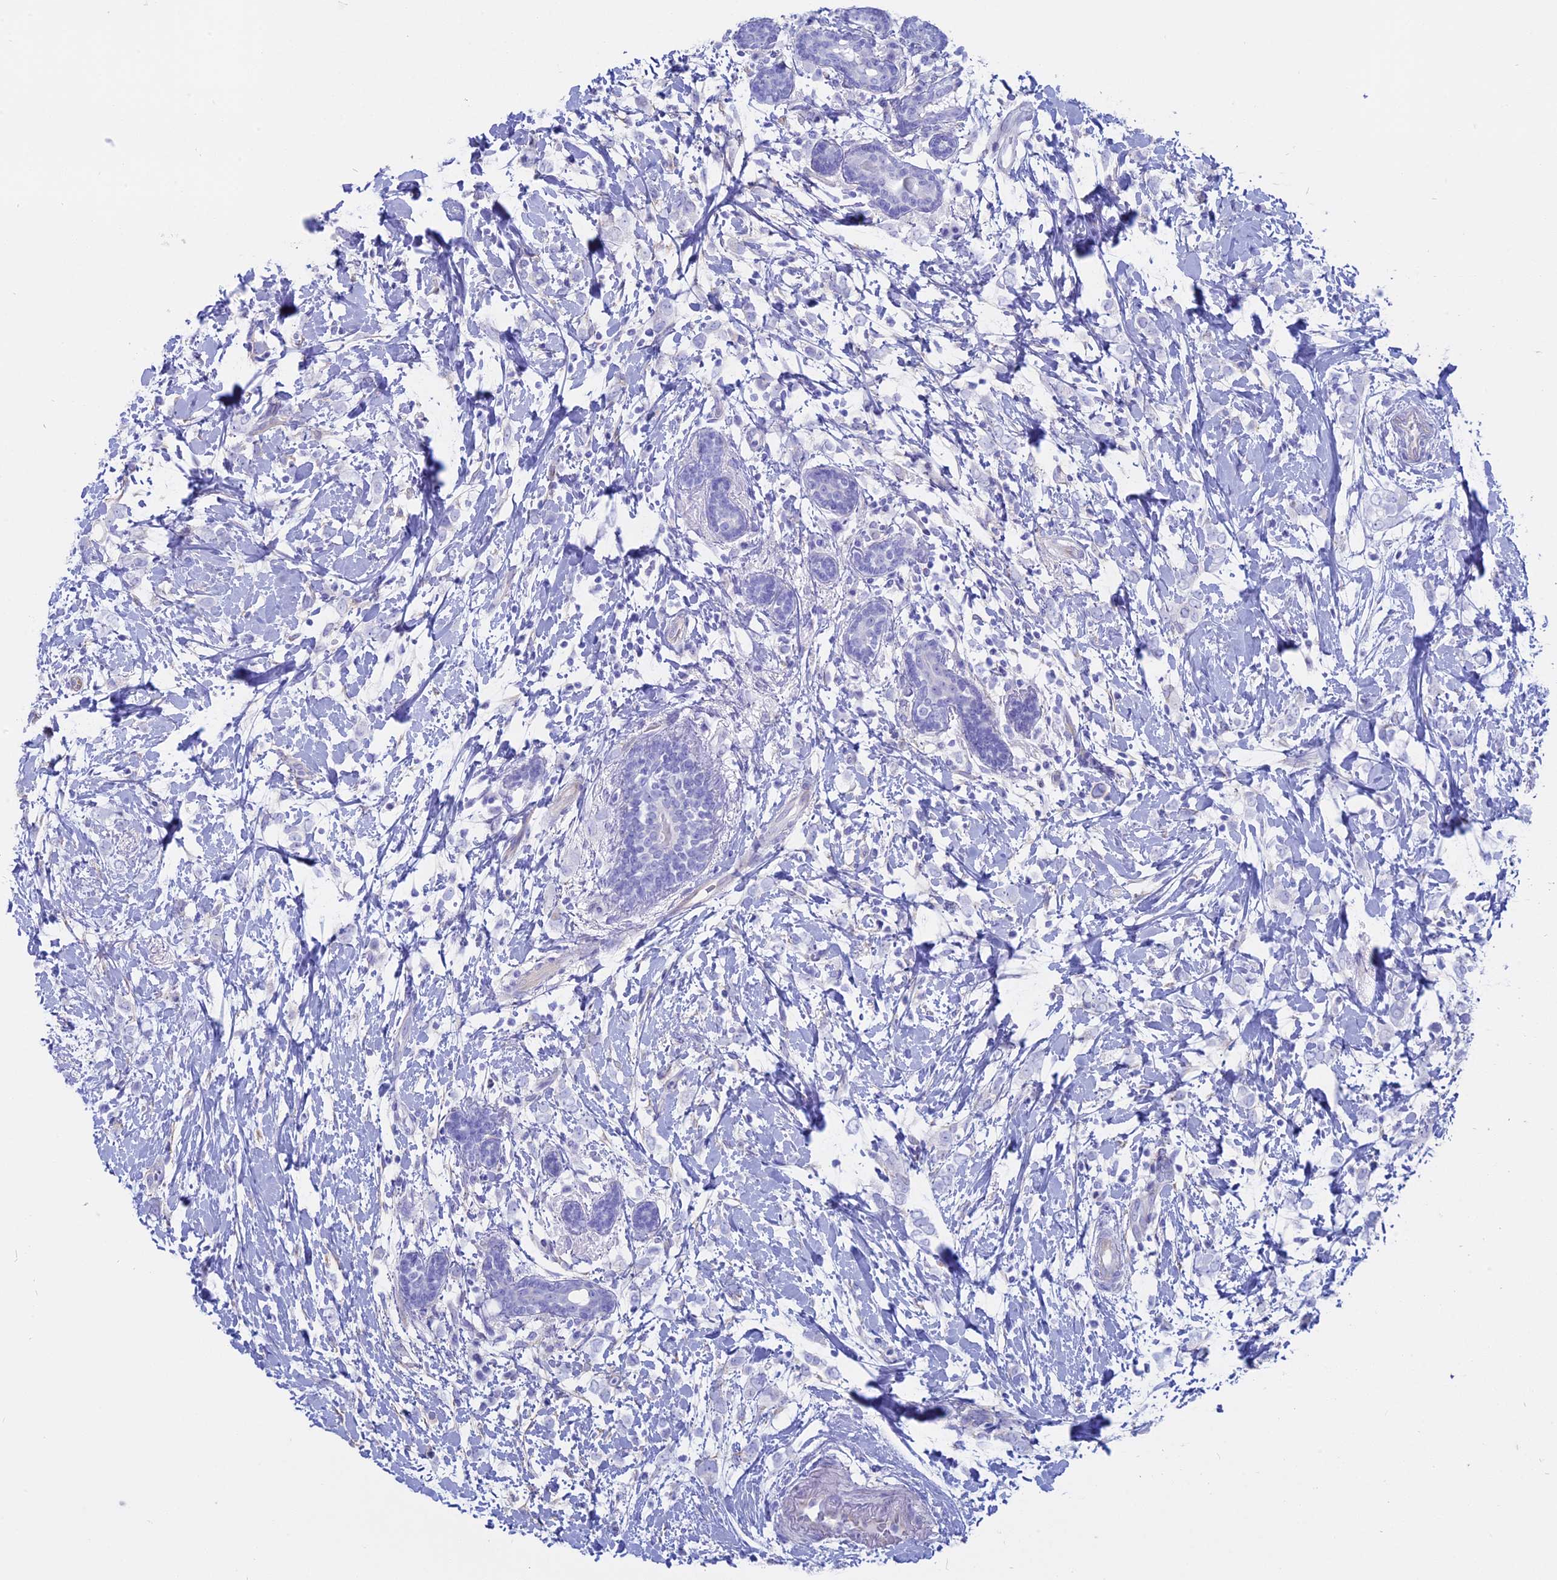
{"staining": {"intensity": "negative", "quantity": "none", "location": "none"}, "tissue": "breast cancer", "cell_type": "Tumor cells", "image_type": "cancer", "snomed": [{"axis": "morphology", "description": "Normal tissue, NOS"}, {"axis": "morphology", "description": "Lobular carcinoma"}, {"axis": "topography", "description": "Breast"}], "caption": "Immunohistochemical staining of human lobular carcinoma (breast) exhibits no significant staining in tumor cells.", "gene": "OR2AE1", "patient": {"sex": "female", "age": 47}}